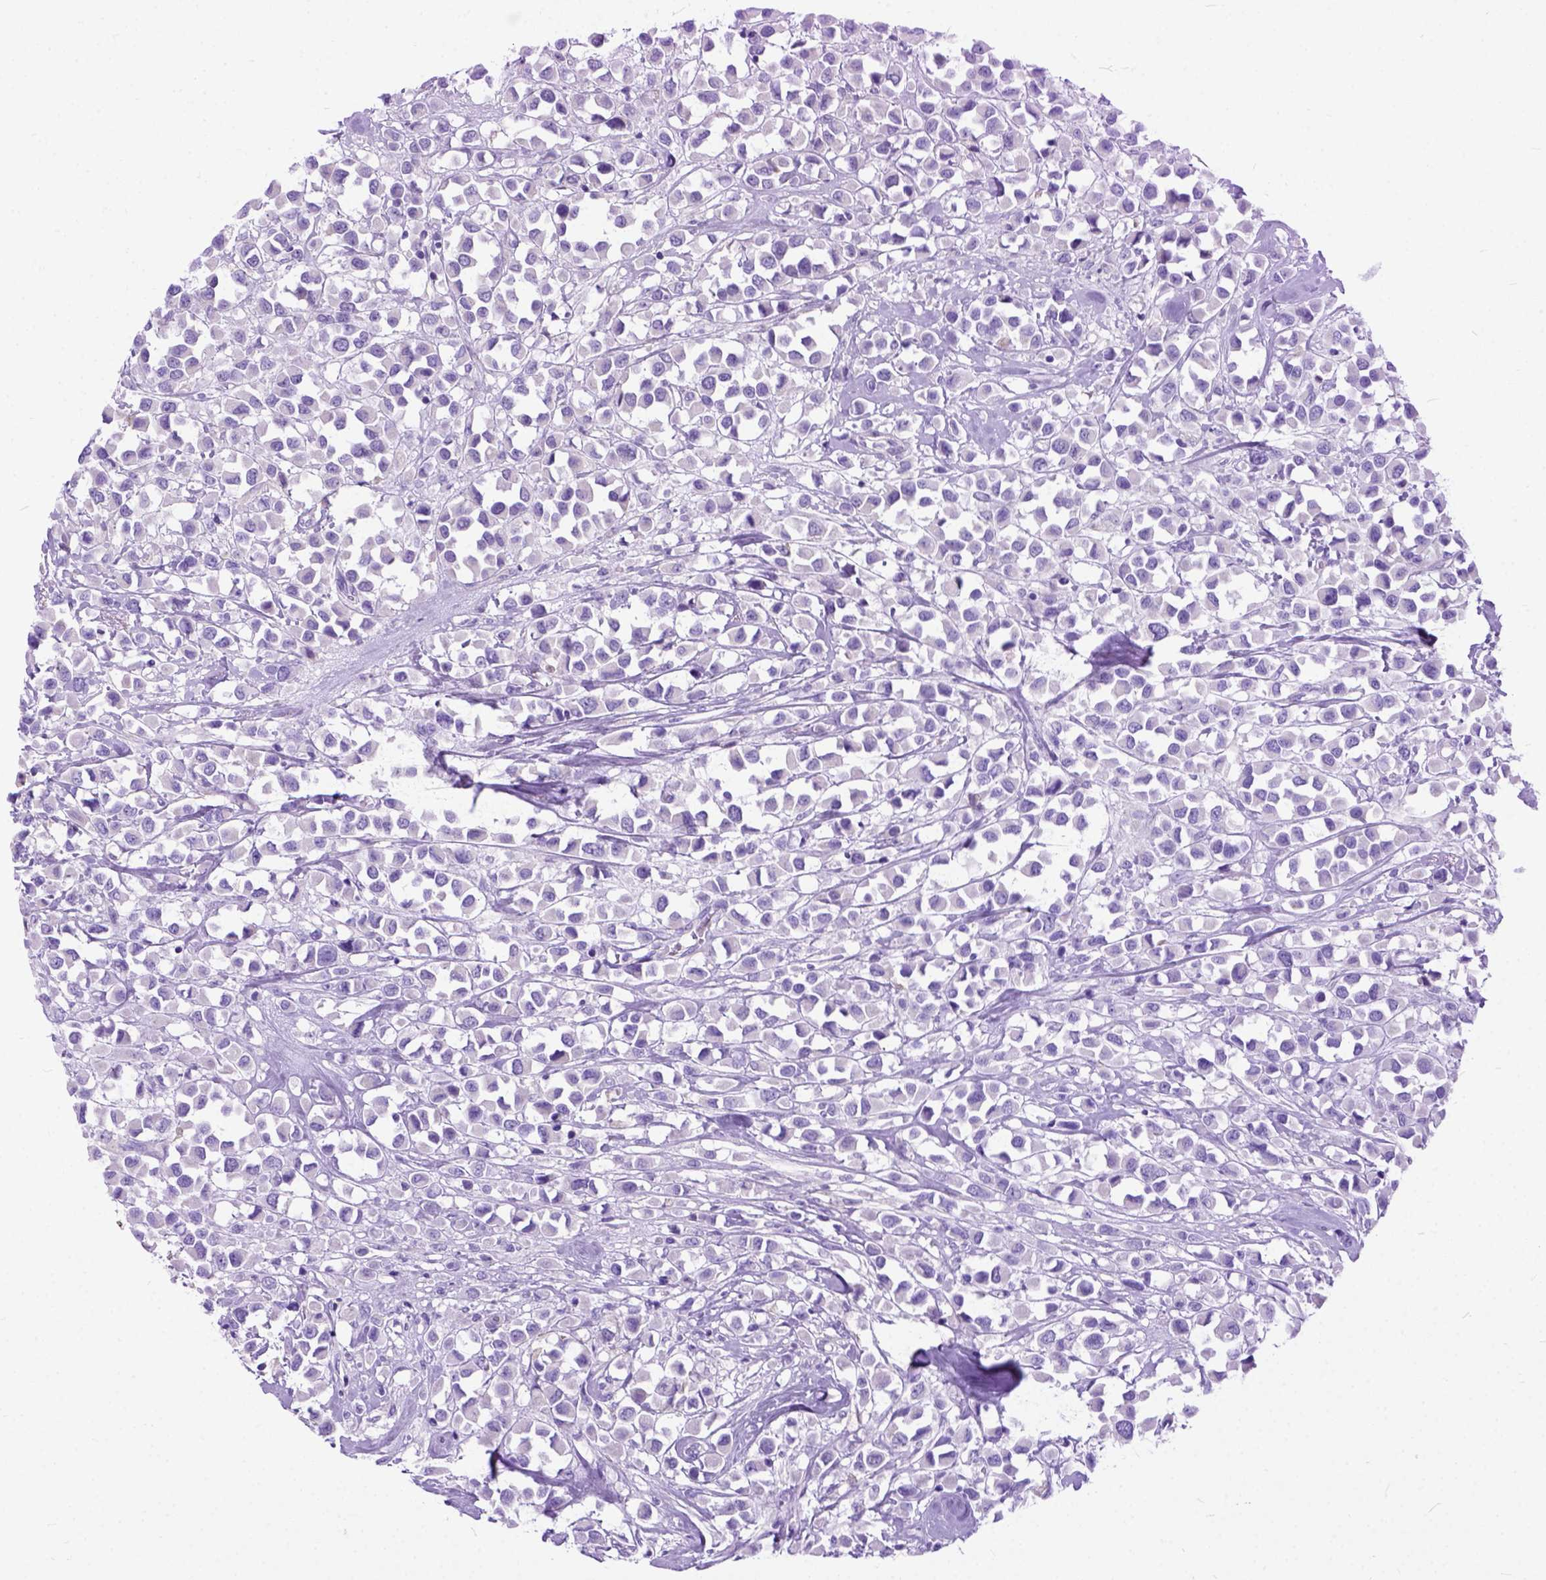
{"staining": {"intensity": "negative", "quantity": "none", "location": "none"}, "tissue": "breast cancer", "cell_type": "Tumor cells", "image_type": "cancer", "snomed": [{"axis": "morphology", "description": "Duct carcinoma"}, {"axis": "topography", "description": "Breast"}], "caption": "Breast intraductal carcinoma was stained to show a protein in brown. There is no significant expression in tumor cells.", "gene": "ODAD3", "patient": {"sex": "female", "age": 61}}